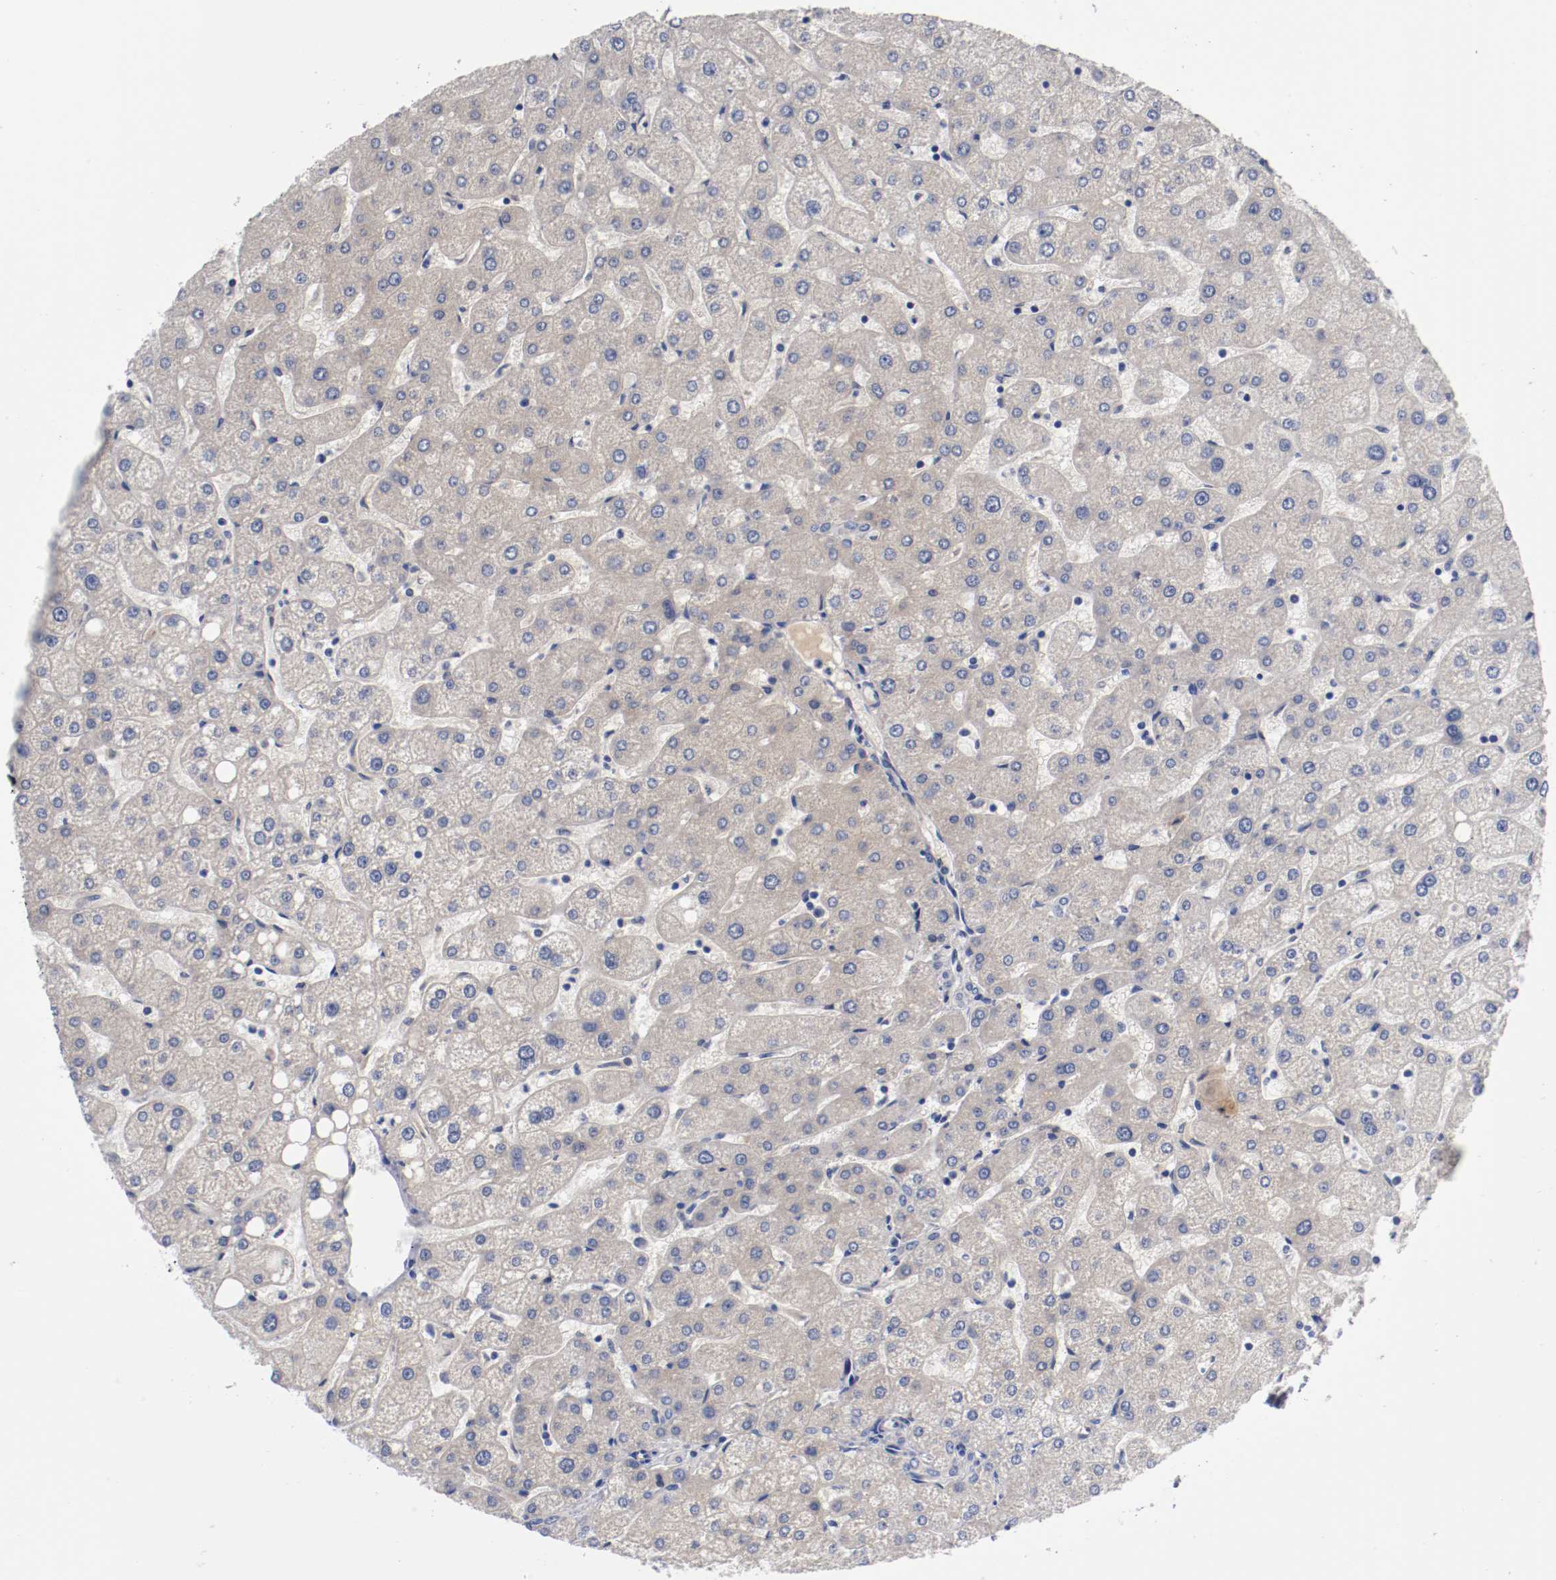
{"staining": {"intensity": "negative", "quantity": "none", "location": "none"}, "tissue": "liver", "cell_type": "Cholangiocytes", "image_type": "normal", "snomed": [{"axis": "morphology", "description": "Normal tissue, NOS"}, {"axis": "topography", "description": "Liver"}], "caption": "Immunohistochemistry (IHC) photomicrograph of normal human liver stained for a protein (brown), which demonstrates no expression in cholangiocytes.", "gene": "PCSK6", "patient": {"sex": "male", "age": 67}}